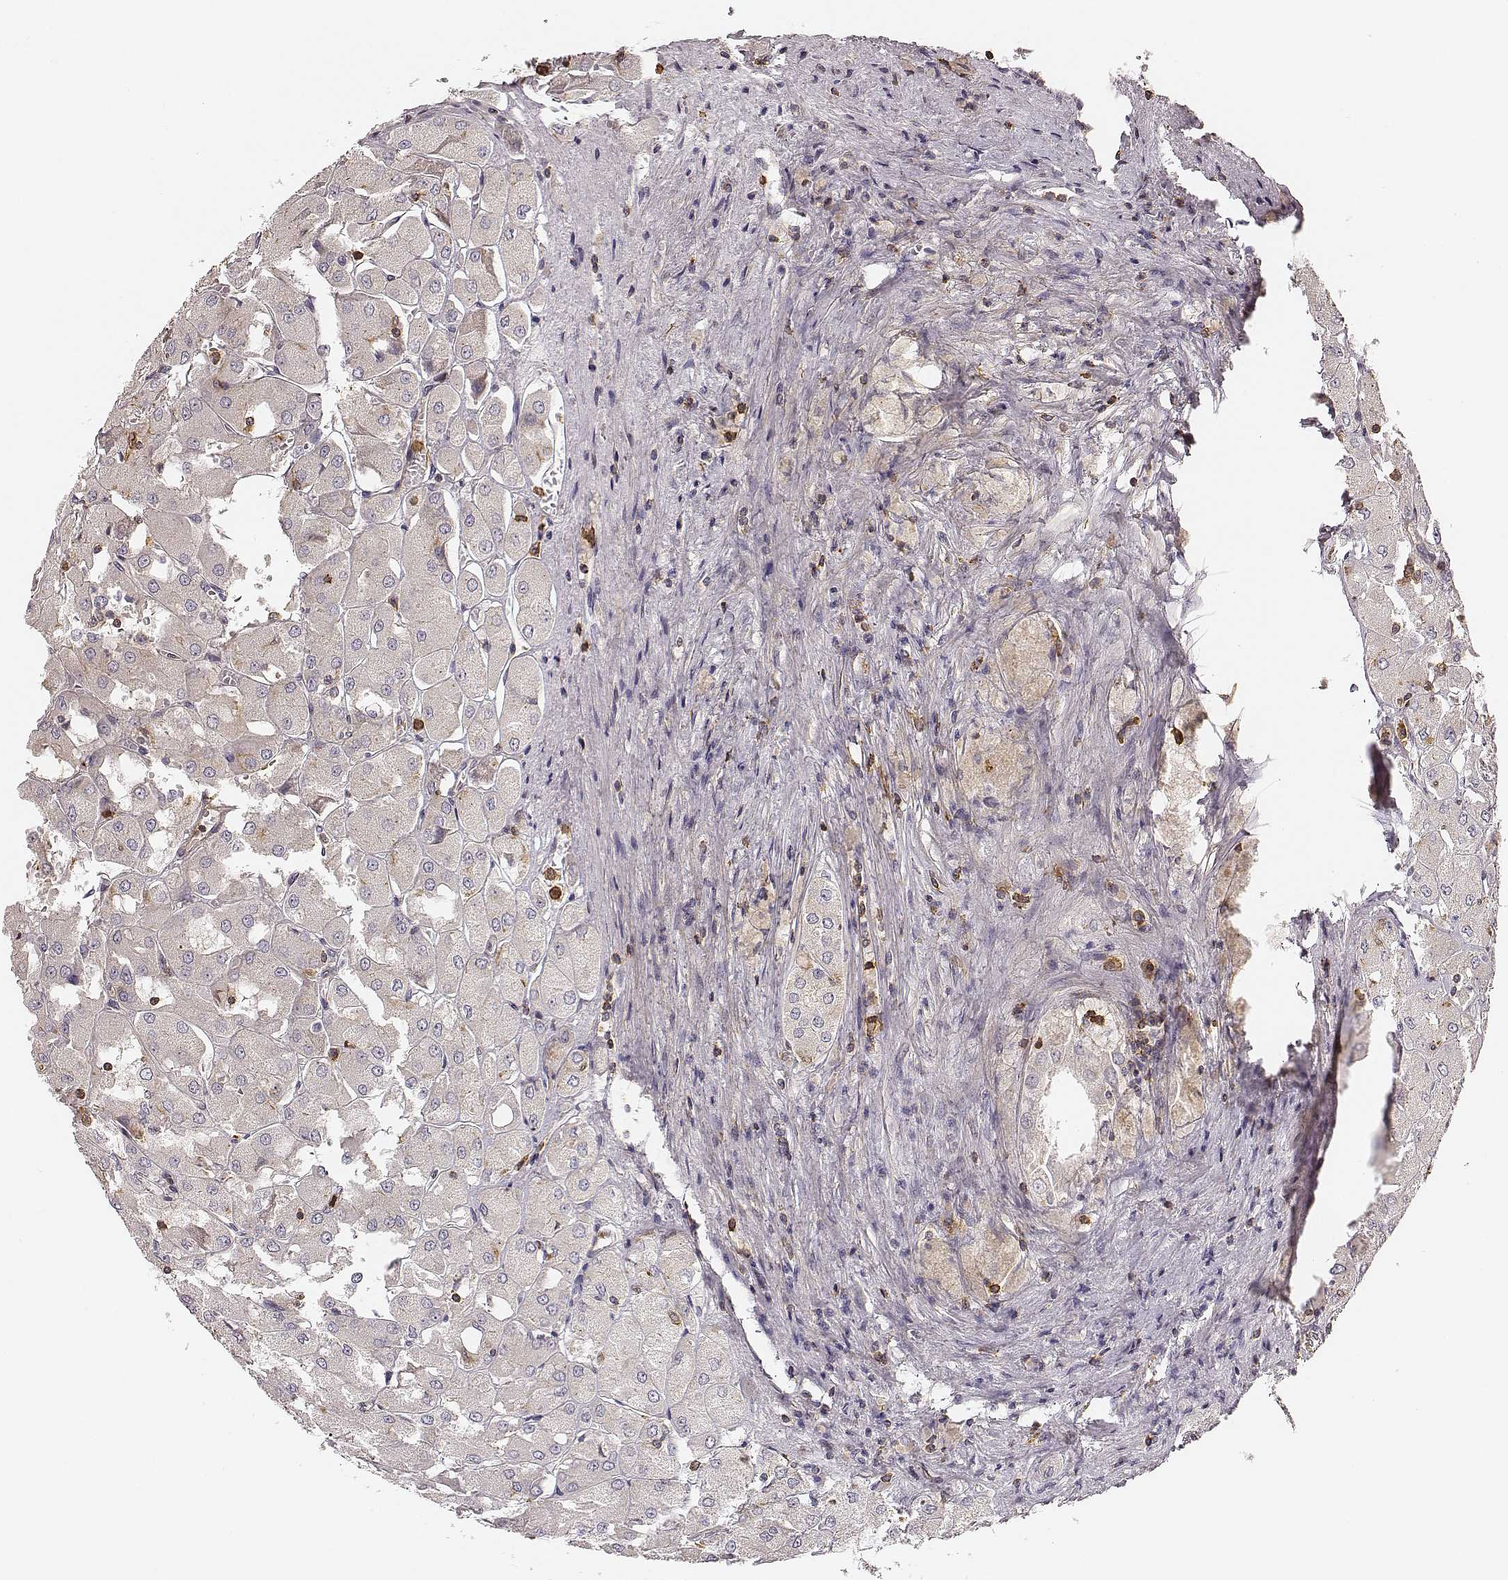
{"staining": {"intensity": "negative", "quantity": "none", "location": "none"}, "tissue": "renal cancer", "cell_type": "Tumor cells", "image_type": "cancer", "snomed": [{"axis": "morphology", "description": "Adenocarcinoma, NOS"}, {"axis": "topography", "description": "Kidney"}], "caption": "An IHC photomicrograph of renal adenocarcinoma is shown. There is no staining in tumor cells of renal adenocarcinoma. The staining was performed using DAB to visualize the protein expression in brown, while the nuclei were stained in blue with hematoxylin (Magnification: 20x).", "gene": "ZYX", "patient": {"sex": "male", "age": 72}}